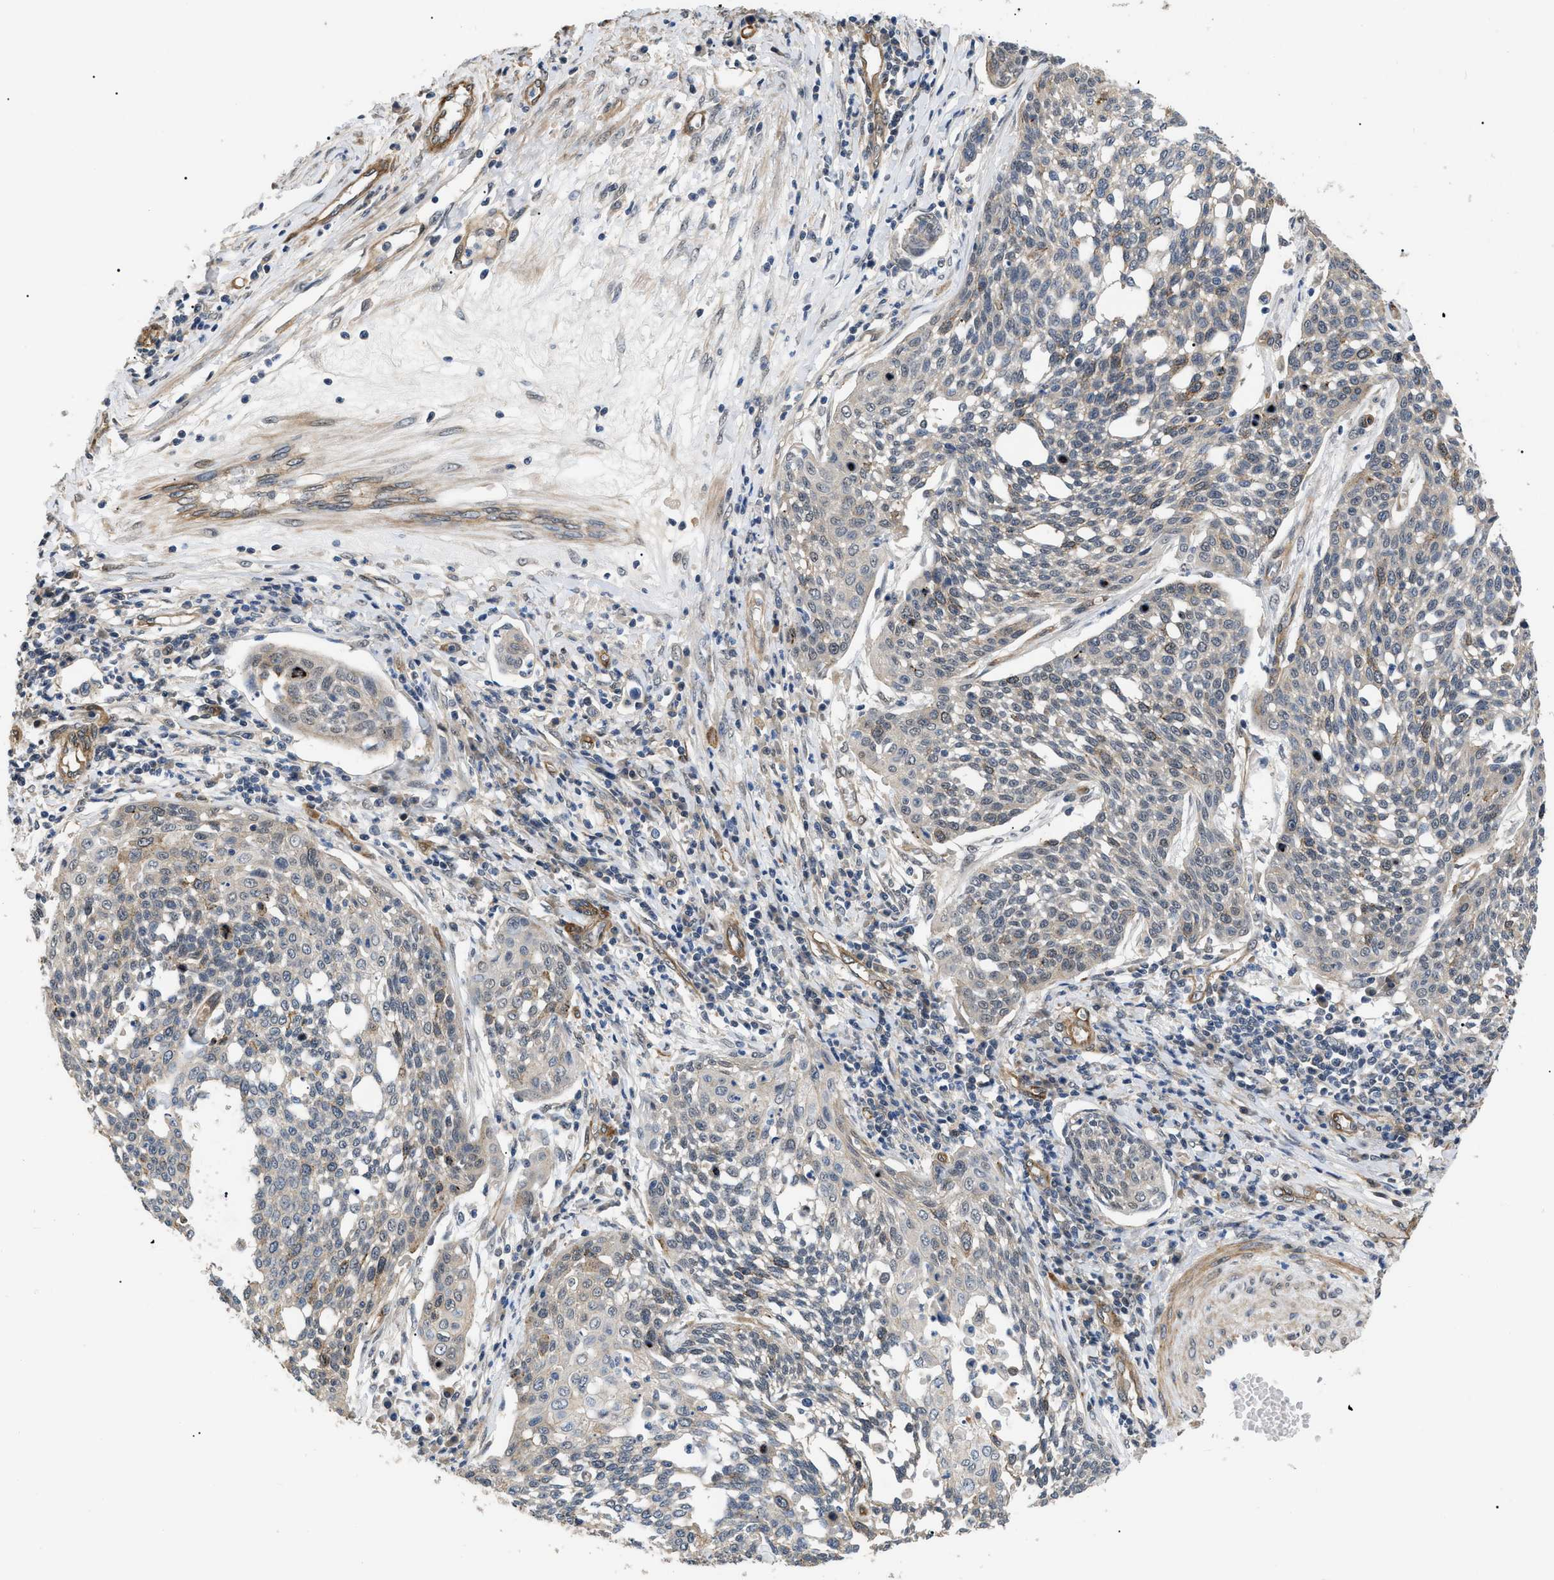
{"staining": {"intensity": "weak", "quantity": "25%-75%", "location": "nuclear"}, "tissue": "cervical cancer", "cell_type": "Tumor cells", "image_type": "cancer", "snomed": [{"axis": "morphology", "description": "Squamous cell carcinoma, NOS"}, {"axis": "topography", "description": "Cervix"}], "caption": "This image displays cervical cancer stained with immunohistochemistry (IHC) to label a protein in brown. The nuclear of tumor cells show weak positivity for the protein. Nuclei are counter-stained blue.", "gene": "CRCP", "patient": {"sex": "female", "age": 34}}